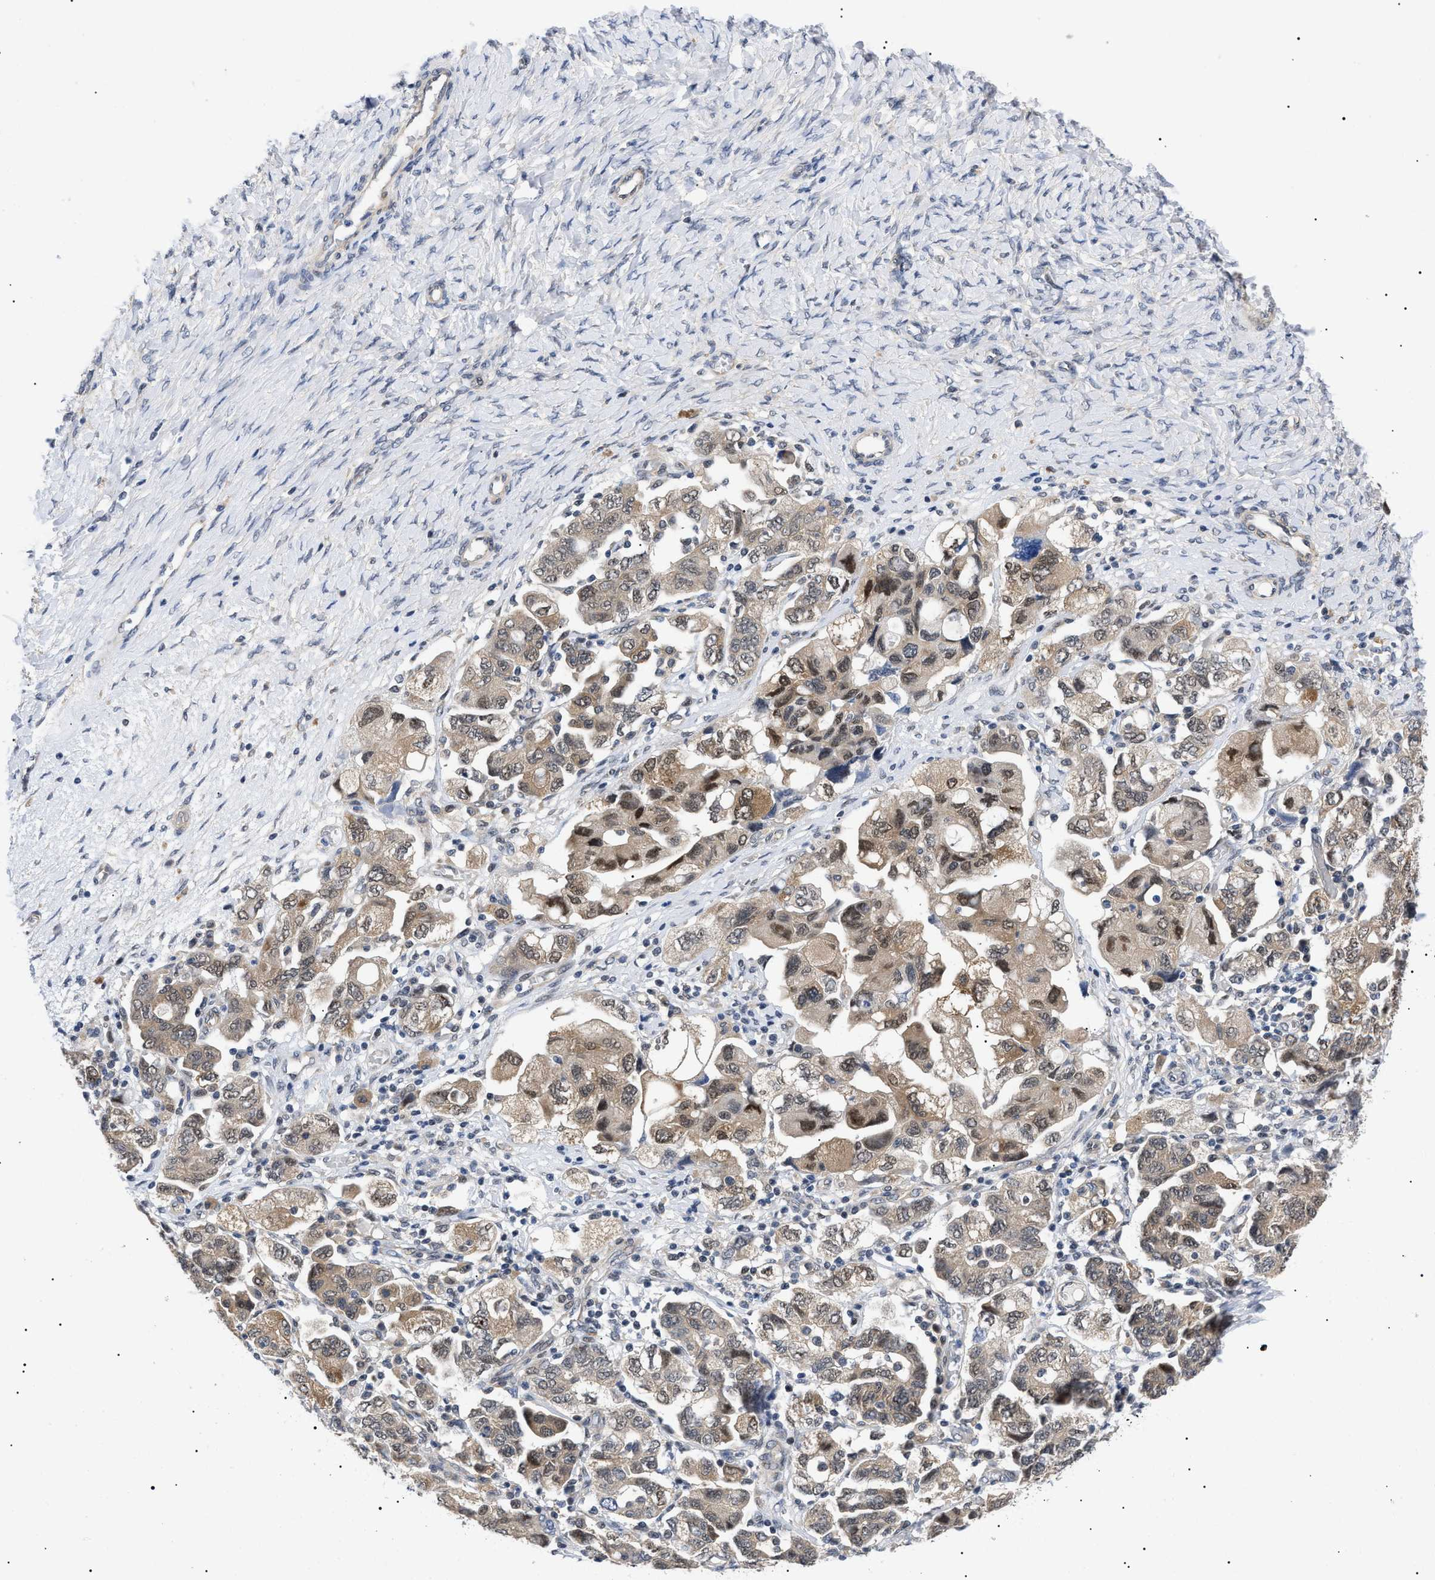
{"staining": {"intensity": "moderate", "quantity": ">75%", "location": "cytoplasmic/membranous,nuclear"}, "tissue": "ovarian cancer", "cell_type": "Tumor cells", "image_type": "cancer", "snomed": [{"axis": "morphology", "description": "Carcinoma, NOS"}, {"axis": "morphology", "description": "Cystadenocarcinoma, serous, NOS"}, {"axis": "topography", "description": "Ovary"}], "caption": "Ovarian cancer (serous cystadenocarcinoma) was stained to show a protein in brown. There is medium levels of moderate cytoplasmic/membranous and nuclear expression in approximately >75% of tumor cells. (Brightfield microscopy of DAB IHC at high magnification).", "gene": "GARRE1", "patient": {"sex": "female", "age": 69}}